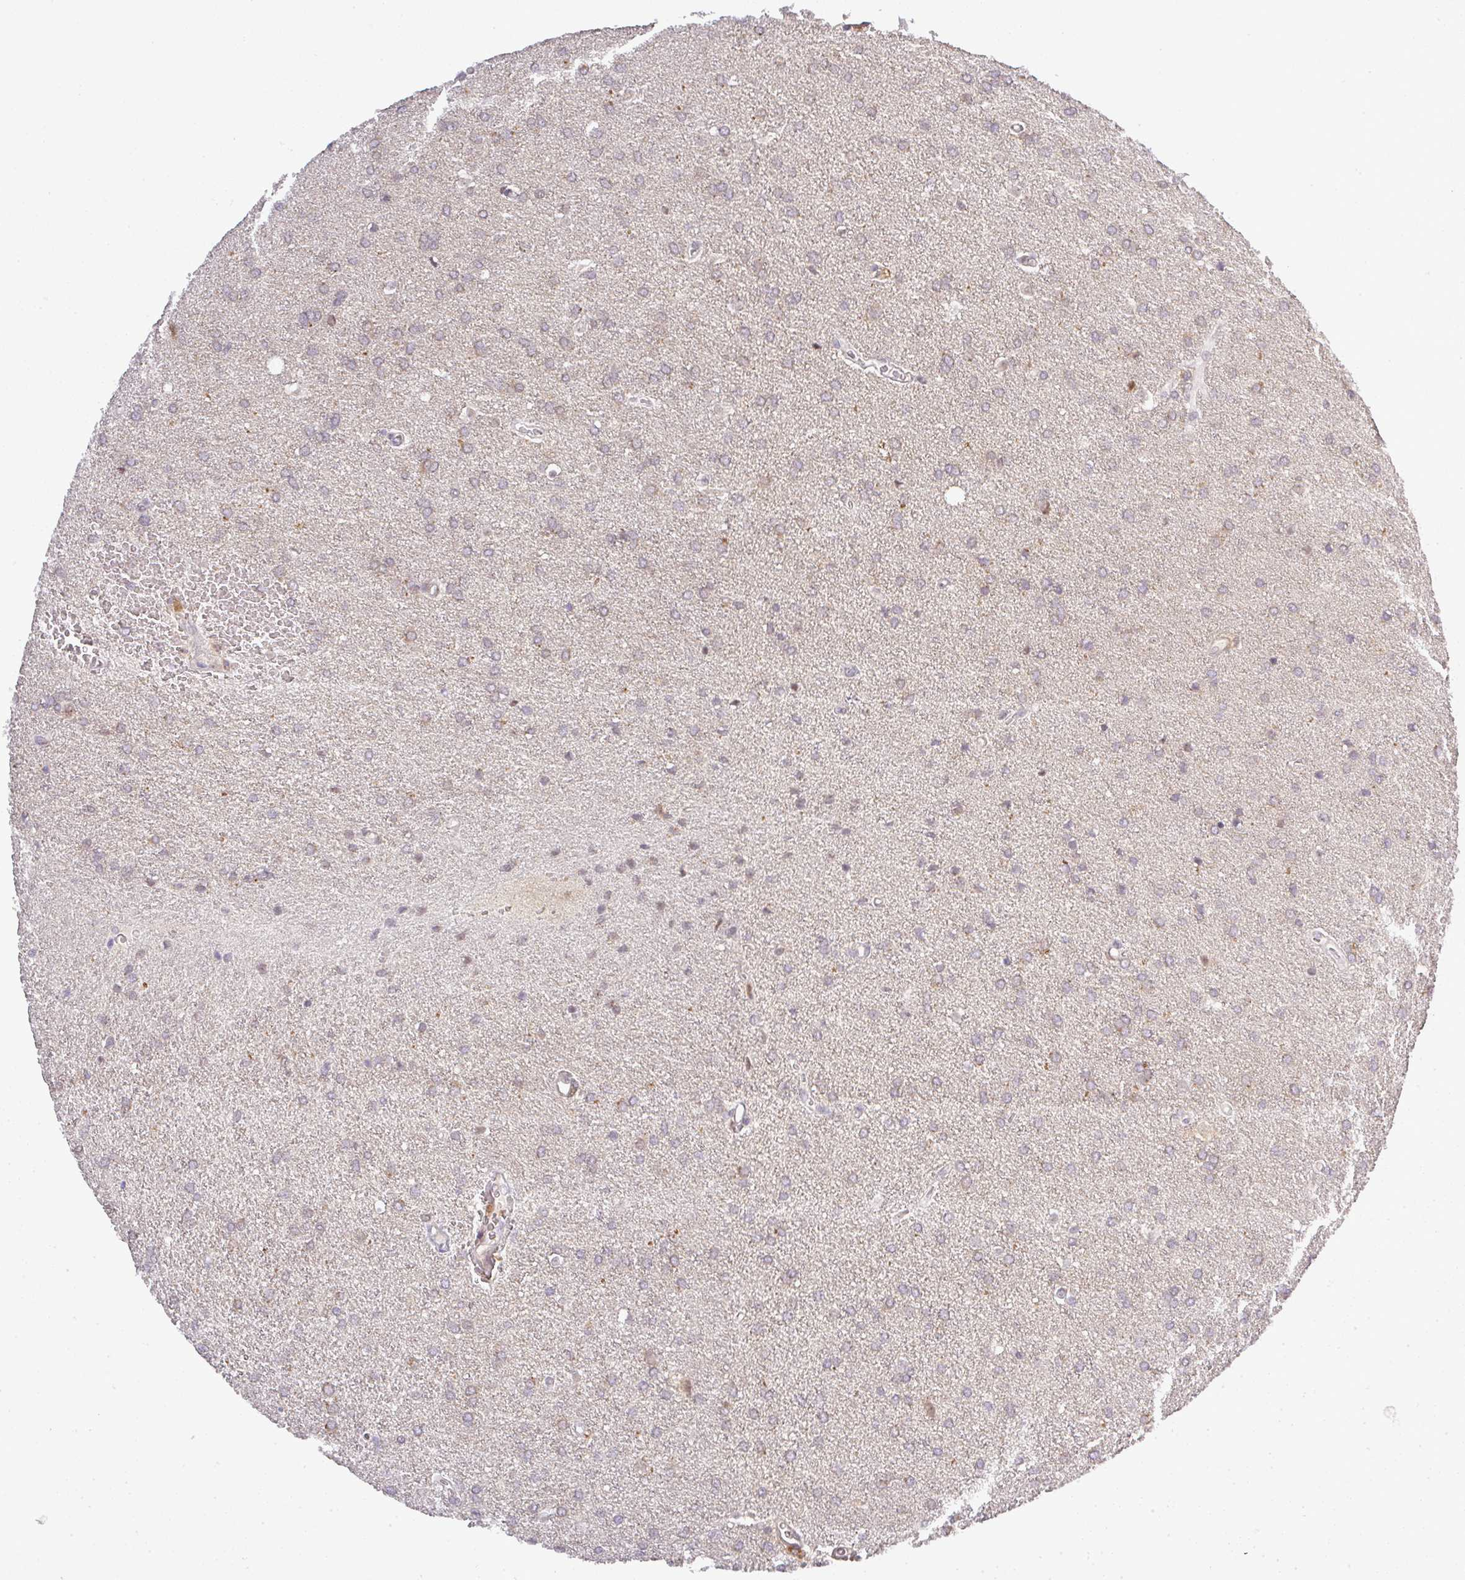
{"staining": {"intensity": "weak", "quantity": "<25%", "location": "cytoplasmic/membranous"}, "tissue": "glioma", "cell_type": "Tumor cells", "image_type": "cancer", "snomed": [{"axis": "morphology", "description": "Glioma, malignant, Low grade"}, {"axis": "topography", "description": "Brain"}], "caption": "Glioma was stained to show a protein in brown. There is no significant positivity in tumor cells. (DAB immunohistochemistry (IHC) with hematoxylin counter stain).", "gene": "FAM153A", "patient": {"sex": "female", "age": 34}}